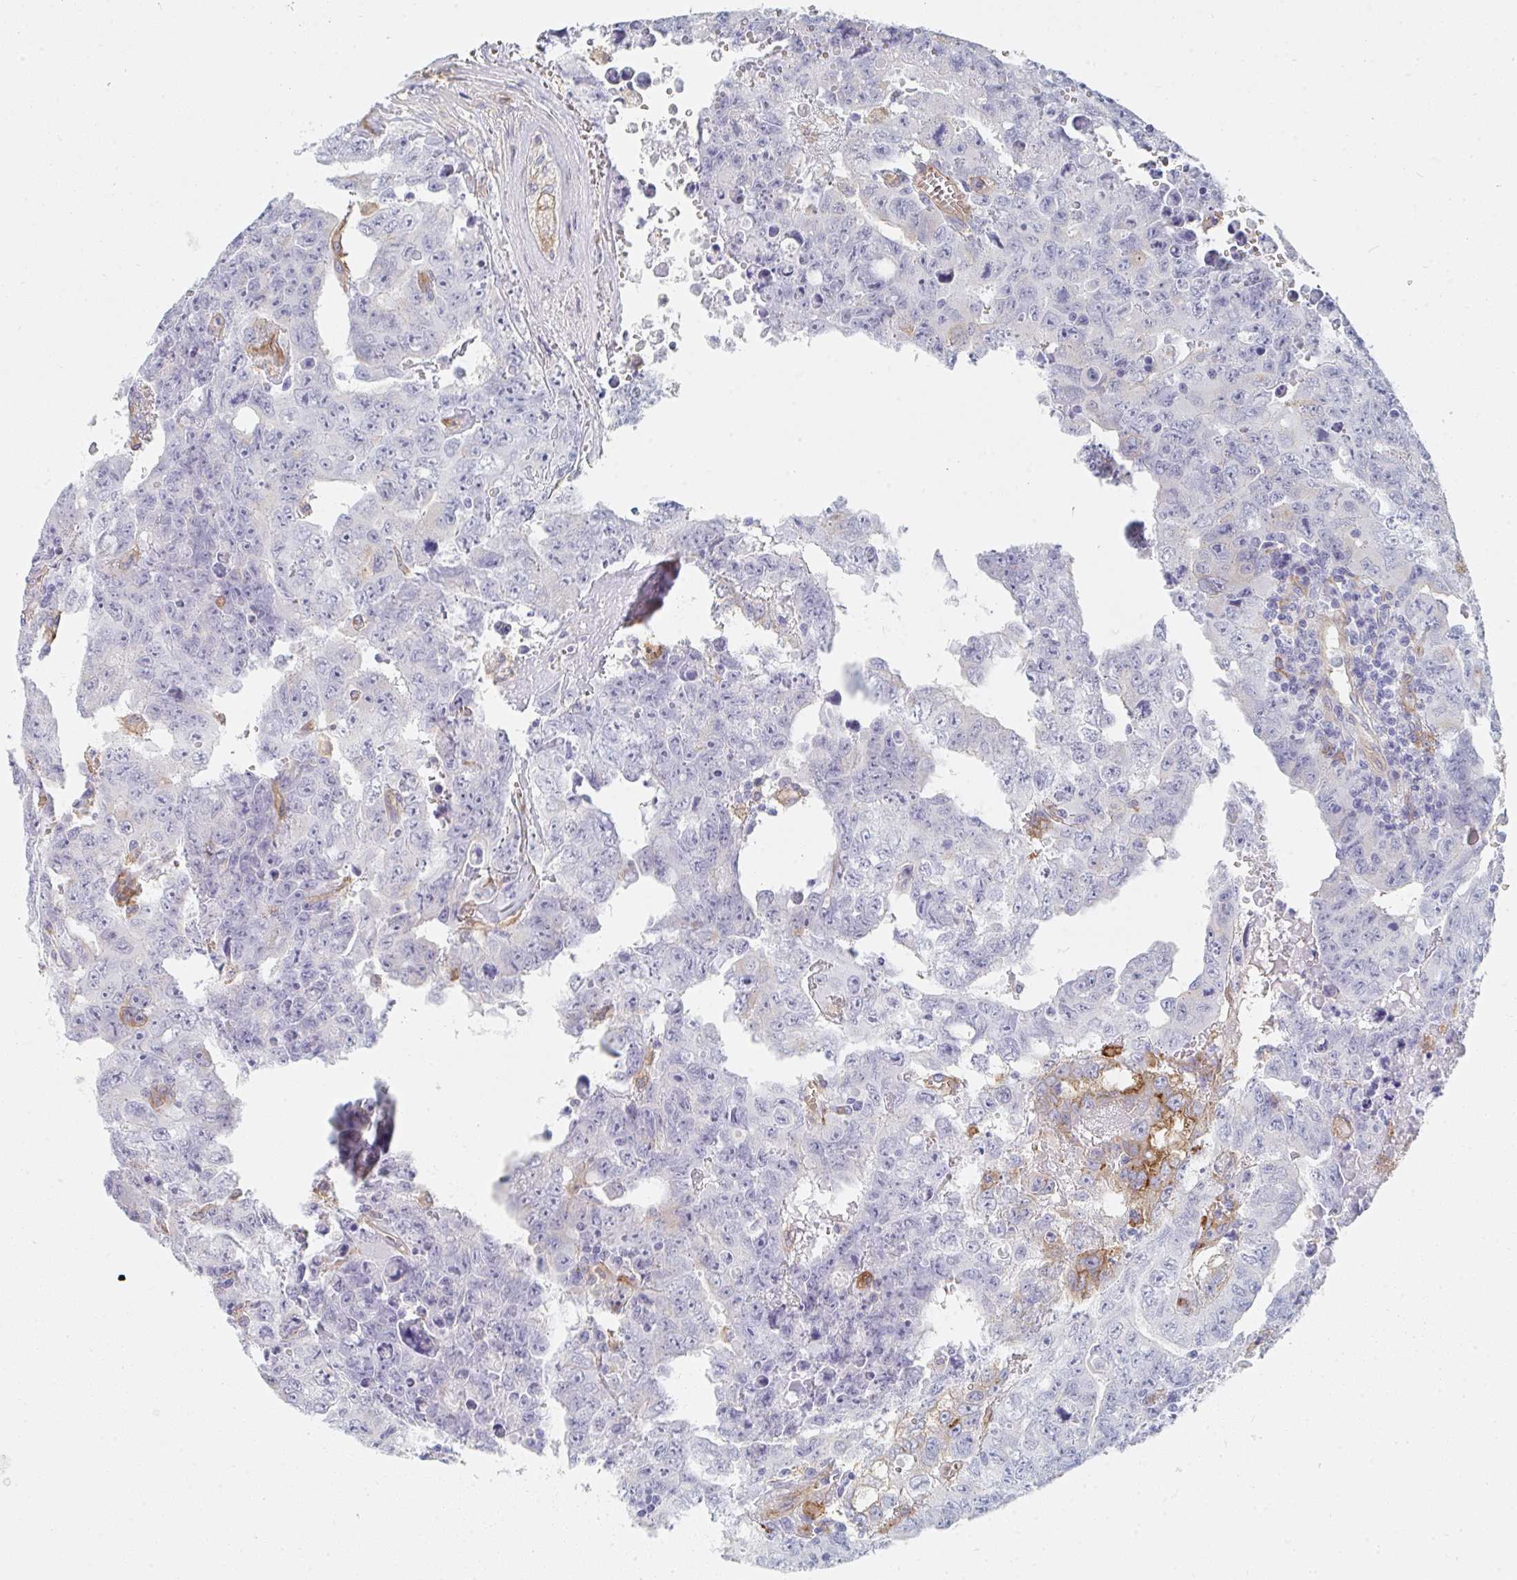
{"staining": {"intensity": "negative", "quantity": "none", "location": "none"}, "tissue": "testis cancer", "cell_type": "Tumor cells", "image_type": "cancer", "snomed": [{"axis": "morphology", "description": "Carcinoma, Embryonal, NOS"}, {"axis": "topography", "description": "Testis"}], "caption": "Testis embryonal carcinoma stained for a protein using immunohistochemistry demonstrates no staining tumor cells.", "gene": "DAB2", "patient": {"sex": "male", "age": 24}}